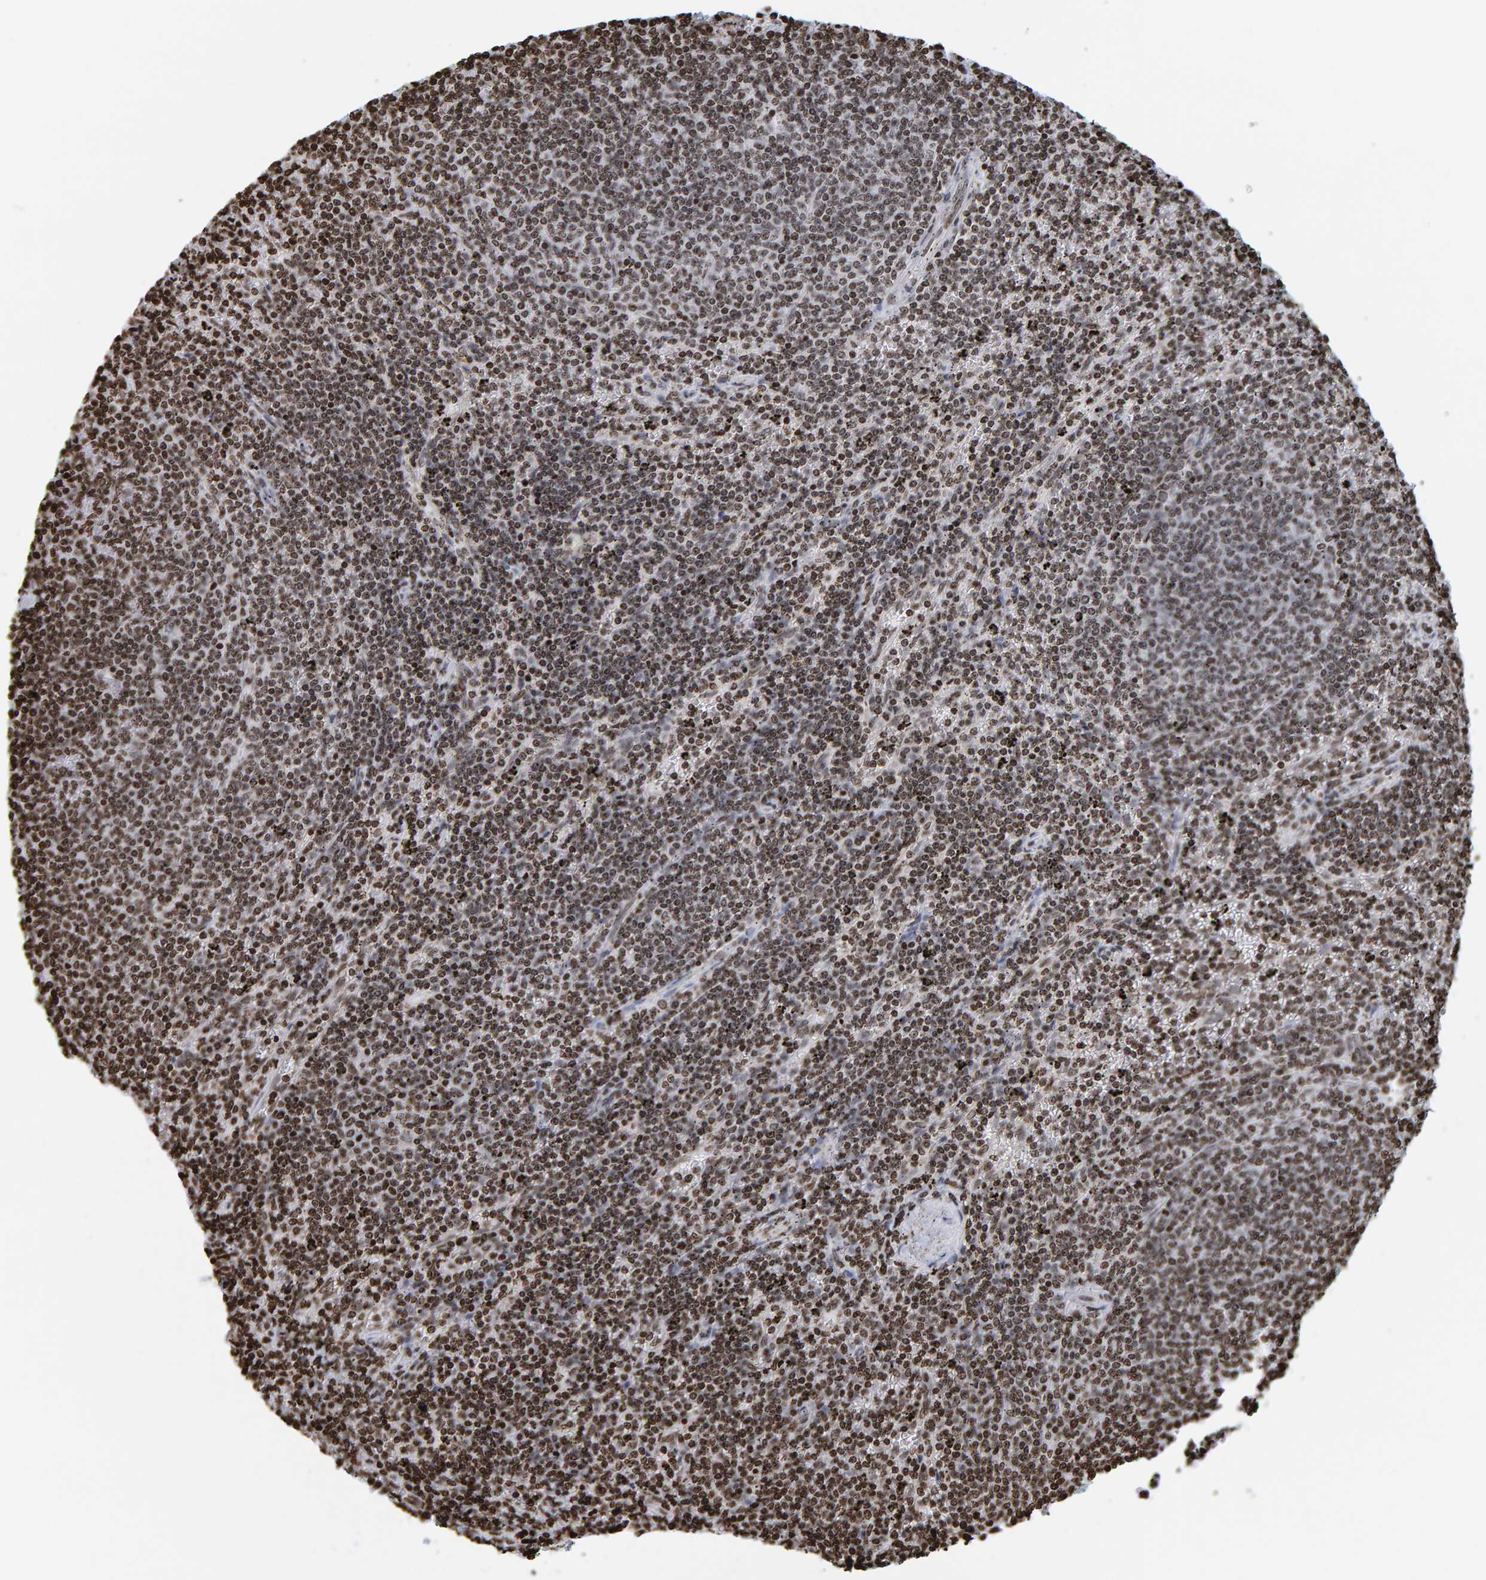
{"staining": {"intensity": "moderate", "quantity": ">75%", "location": "nuclear"}, "tissue": "lymphoma", "cell_type": "Tumor cells", "image_type": "cancer", "snomed": [{"axis": "morphology", "description": "Malignant lymphoma, non-Hodgkin's type, Low grade"}, {"axis": "topography", "description": "Spleen"}], "caption": "The micrograph displays a brown stain indicating the presence of a protein in the nuclear of tumor cells in malignant lymphoma, non-Hodgkin's type (low-grade). The staining is performed using DAB (3,3'-diaminobenzidine) brown chromogen to label protein expression. The nuclei are counter-stained blue using hematoxylin.", "gene": "BRF2", "patient": {"sex": "female", "age": 50}}